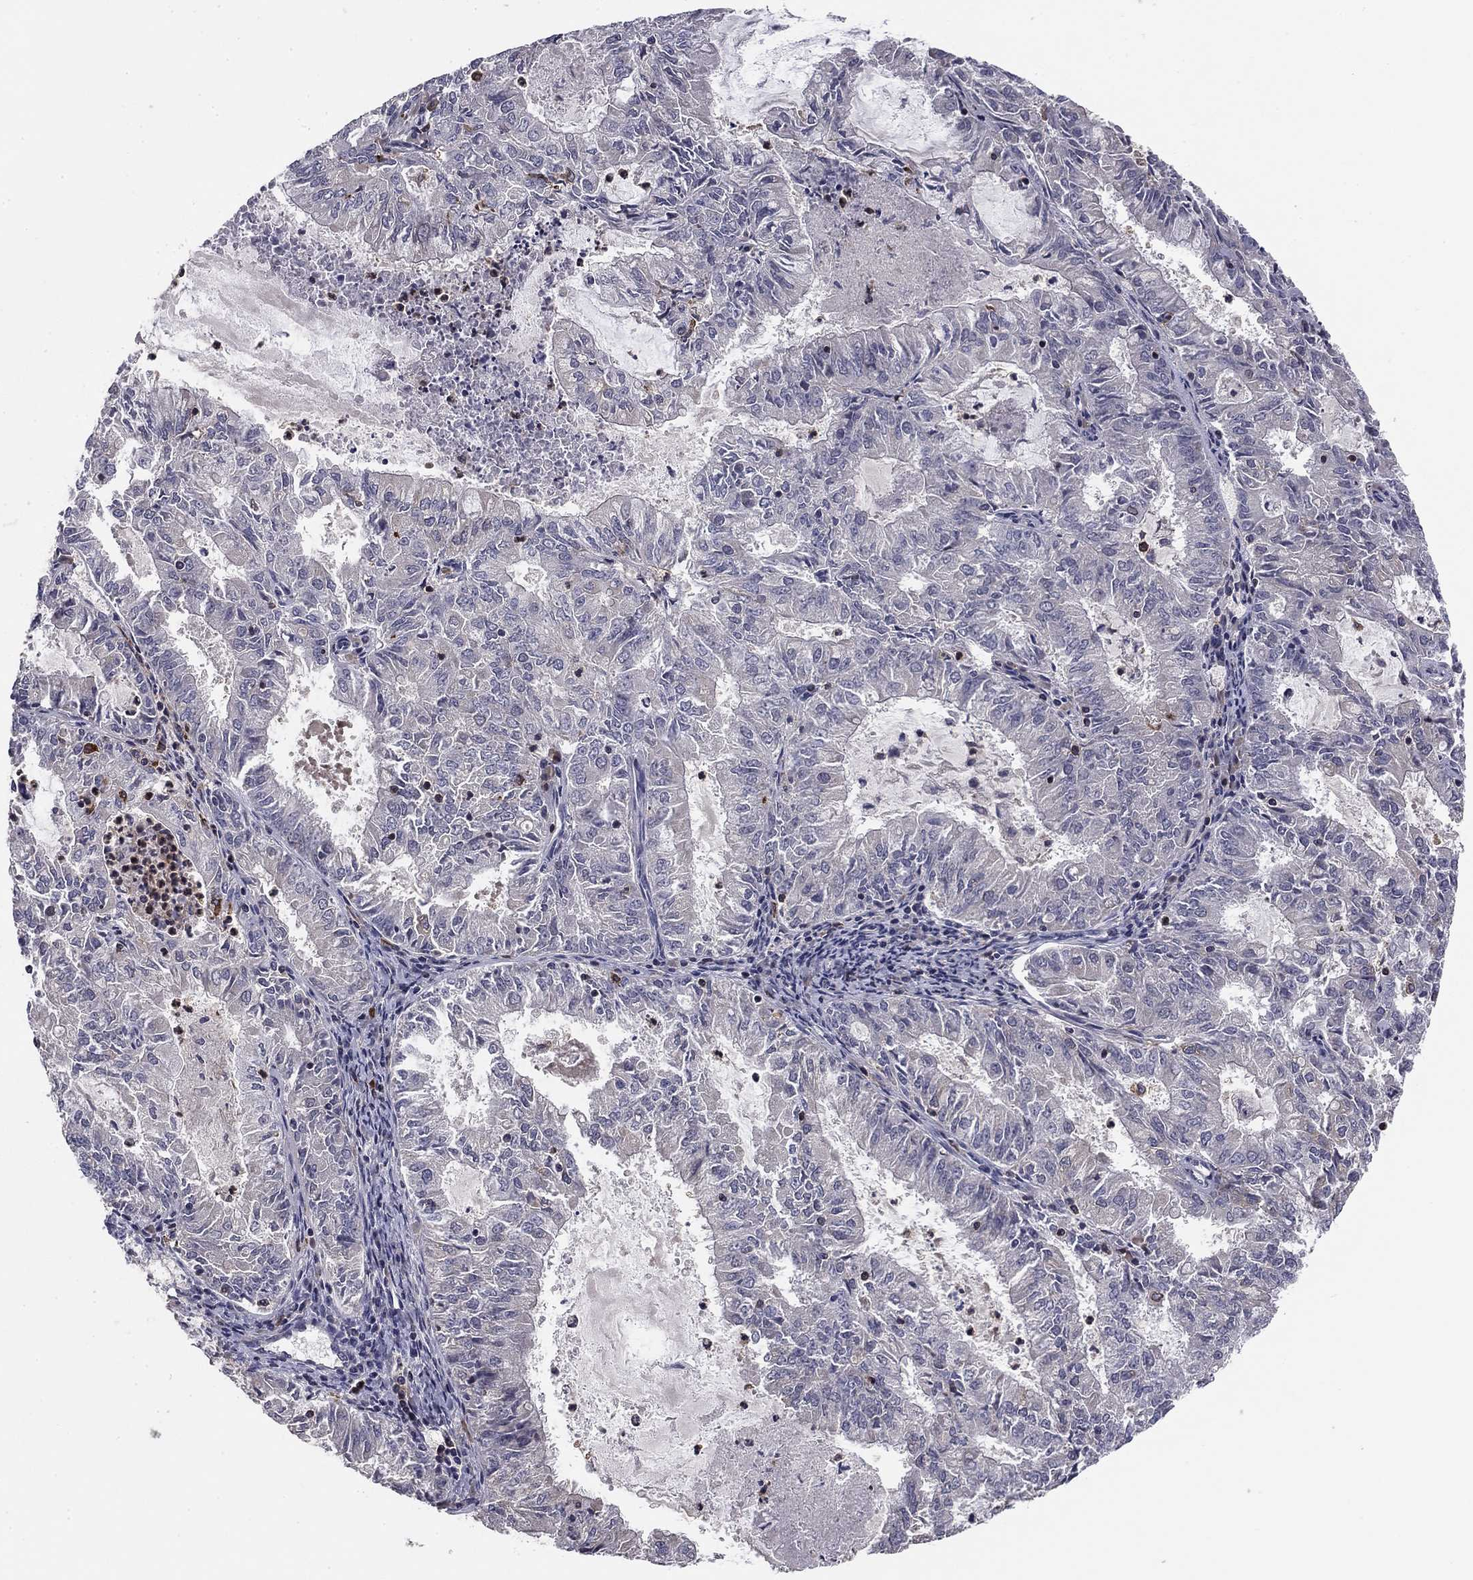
{"staining": {"intensity": "negative", "quantity": "none", "location": "none"}, "tissue": "endometrial cancer", "cell_type": "Tumor cells", "image_type": "cancer", "snomed": [{"axis": "morphology", "description": "Adenocarcinoma, NOS"}, {"axis": "topography", "description": "Endometrium"}], "caption": "Tumor cells are negative for brown protein staining in endometrial cancer. Nuclei are stained in blue.", "gene": "PLCB2", "patient": {"sex": "female", "age": 57}}